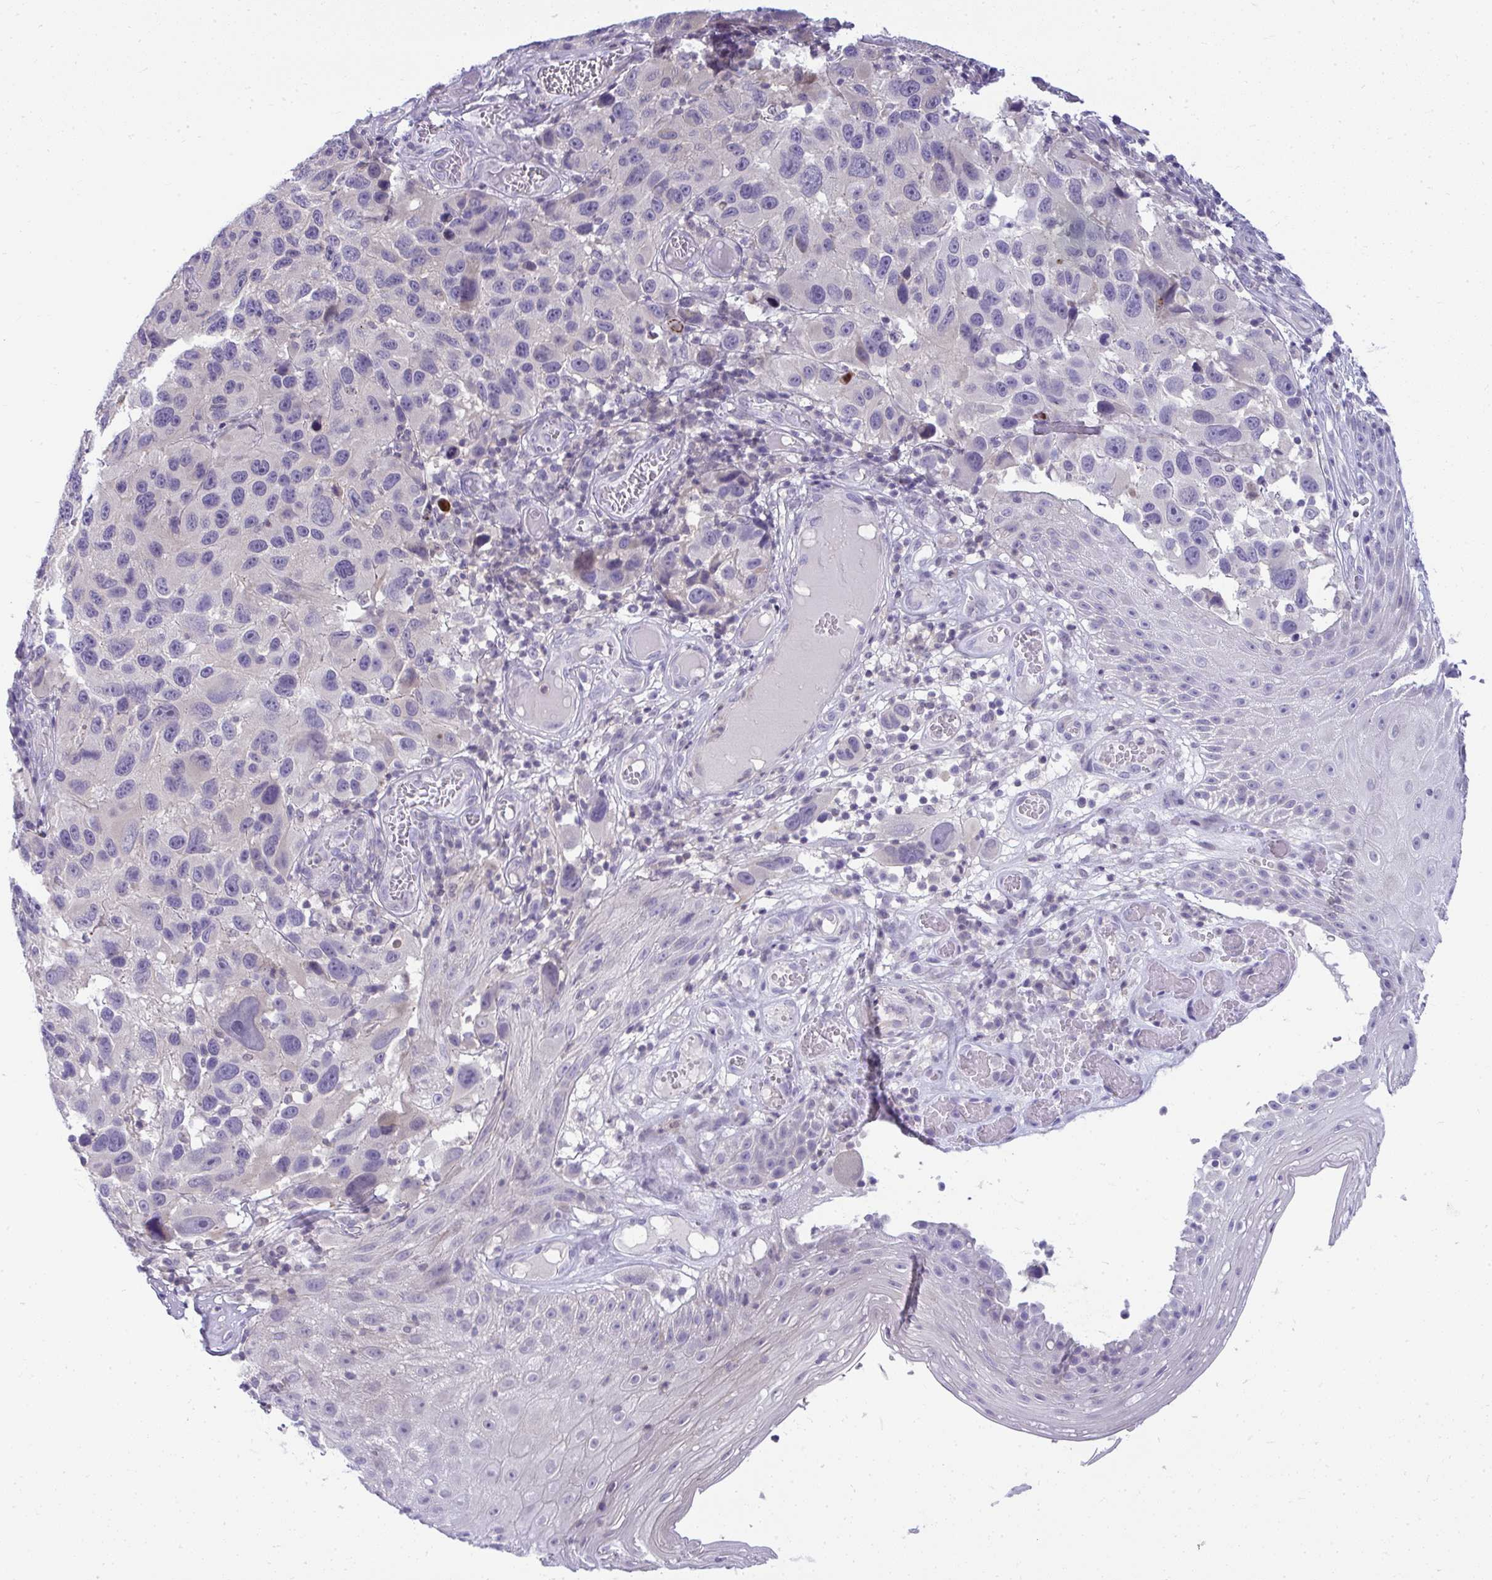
{"staining": {"intensity": "negative", "quantity": "none", "location": "none"}, "tissue": "melanoma", "cell_type": "Tumor cells", "image_type": "cancer", "snomed": [{"axis": "morphology", "description": "Malignant melanoma, NOS"}, {"axis": "topography", "description": "Skin"}], "caption": "Immunohistochemistry (IHC) of malignant melanoma reveals no expression in tumor cells.", "gene": "VPS4B", "patient": {"sex": "male", "age": 53}}